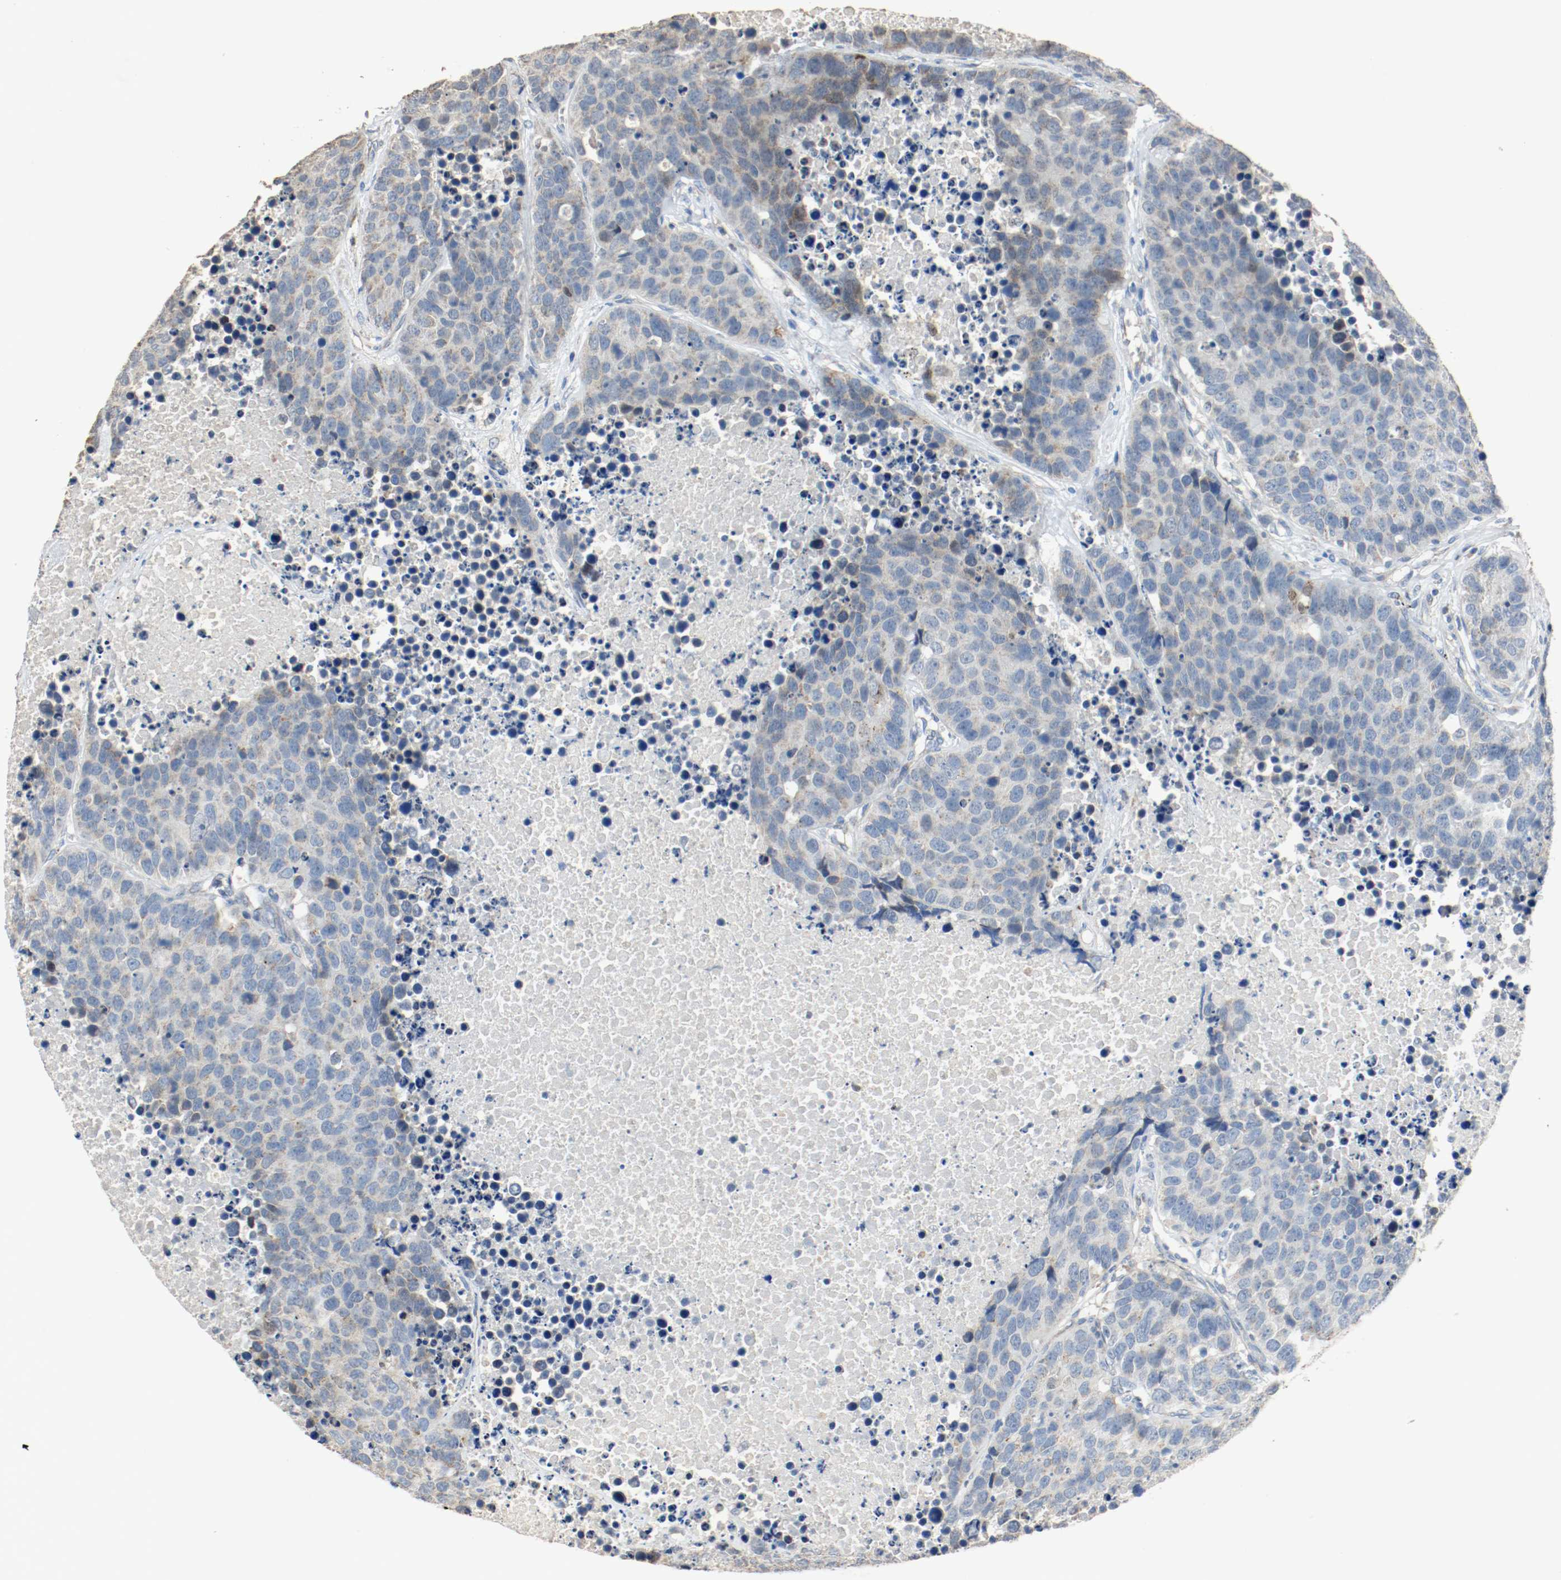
{"staining": {"intensity": "moderate", "quantity": "<25%", "location": "cytoplasmic/membranous"}, "tissue": "carcinoid", "cell_type": "Tumor cells", "image_type": "cancer", "snomed": [{"axis": "morphology", "description": "Carcinoid, malignant, NOS"}, {"axis": "topography", "description": "Lung"}], "caption": "Brown immunohistochemical staining in human malignant carcinoid shows moderate cytoplasmic/membranous positivity in about <25% of tumor cells.", "gene": "ALDH4A1", "patient": {"sex": "male", "age": 60}}